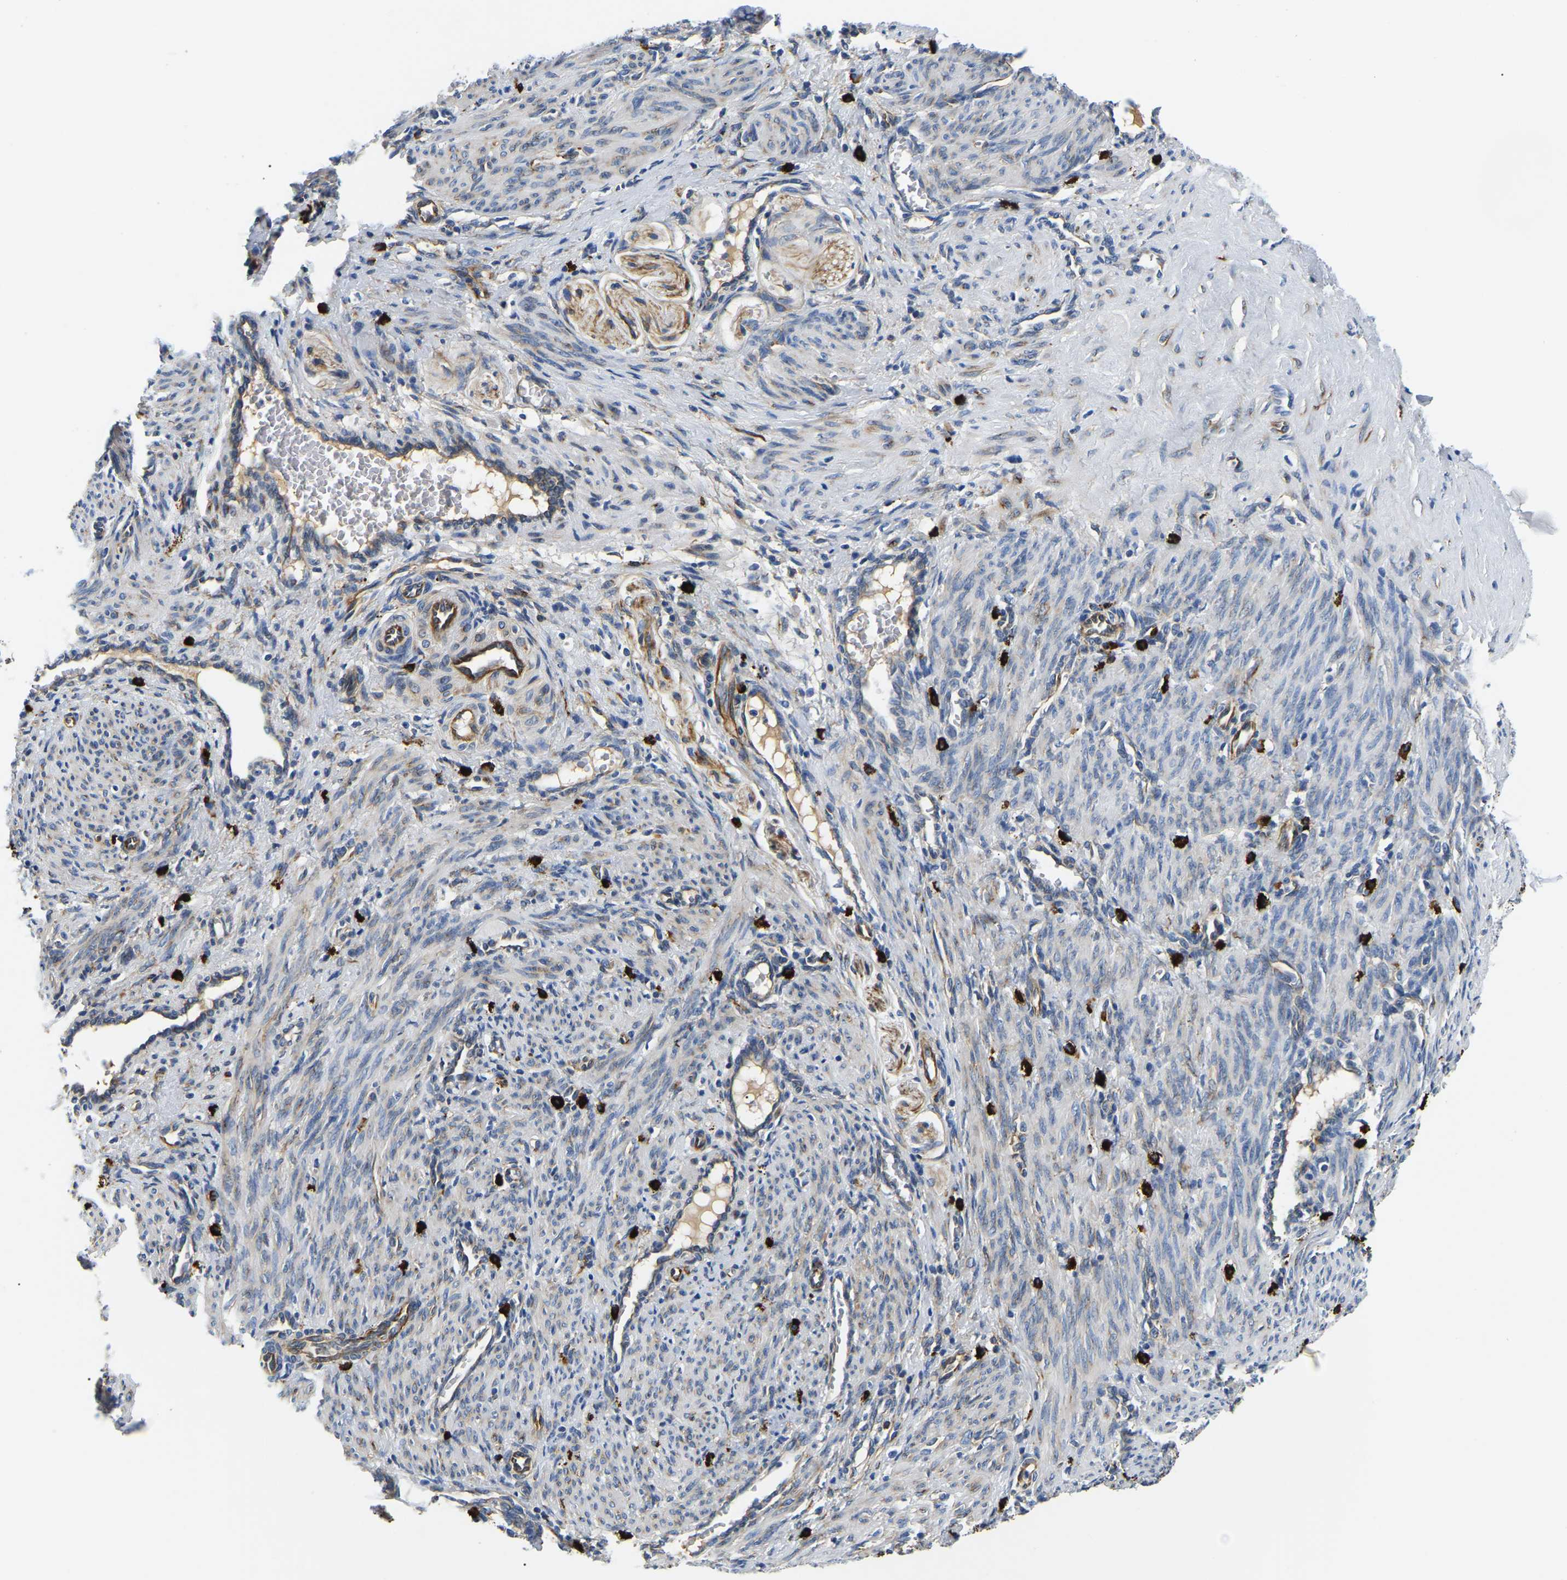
{"staining": {"intensity": "weak", "quantity": "25%-75%", "location": "cytoplasmic/membranous"}, "tissue": "smooth muscle", "cell_type": "Smooth muscle cells", "image_type": "normal", "snomed": [{"axis": "morphology", "description": "Normal tissue, NOS"}, {"axis": "topography", "description": "Endometrium"}], "caption": "Protein positivity by IHC displays weak cytoplasmic/membranous positivity in approximately 25%-75% of smooth muscle cells in unremarkable smooth muscle.", "gene": "DUSP8", "patient": {"sex": "female", "age": 33}}